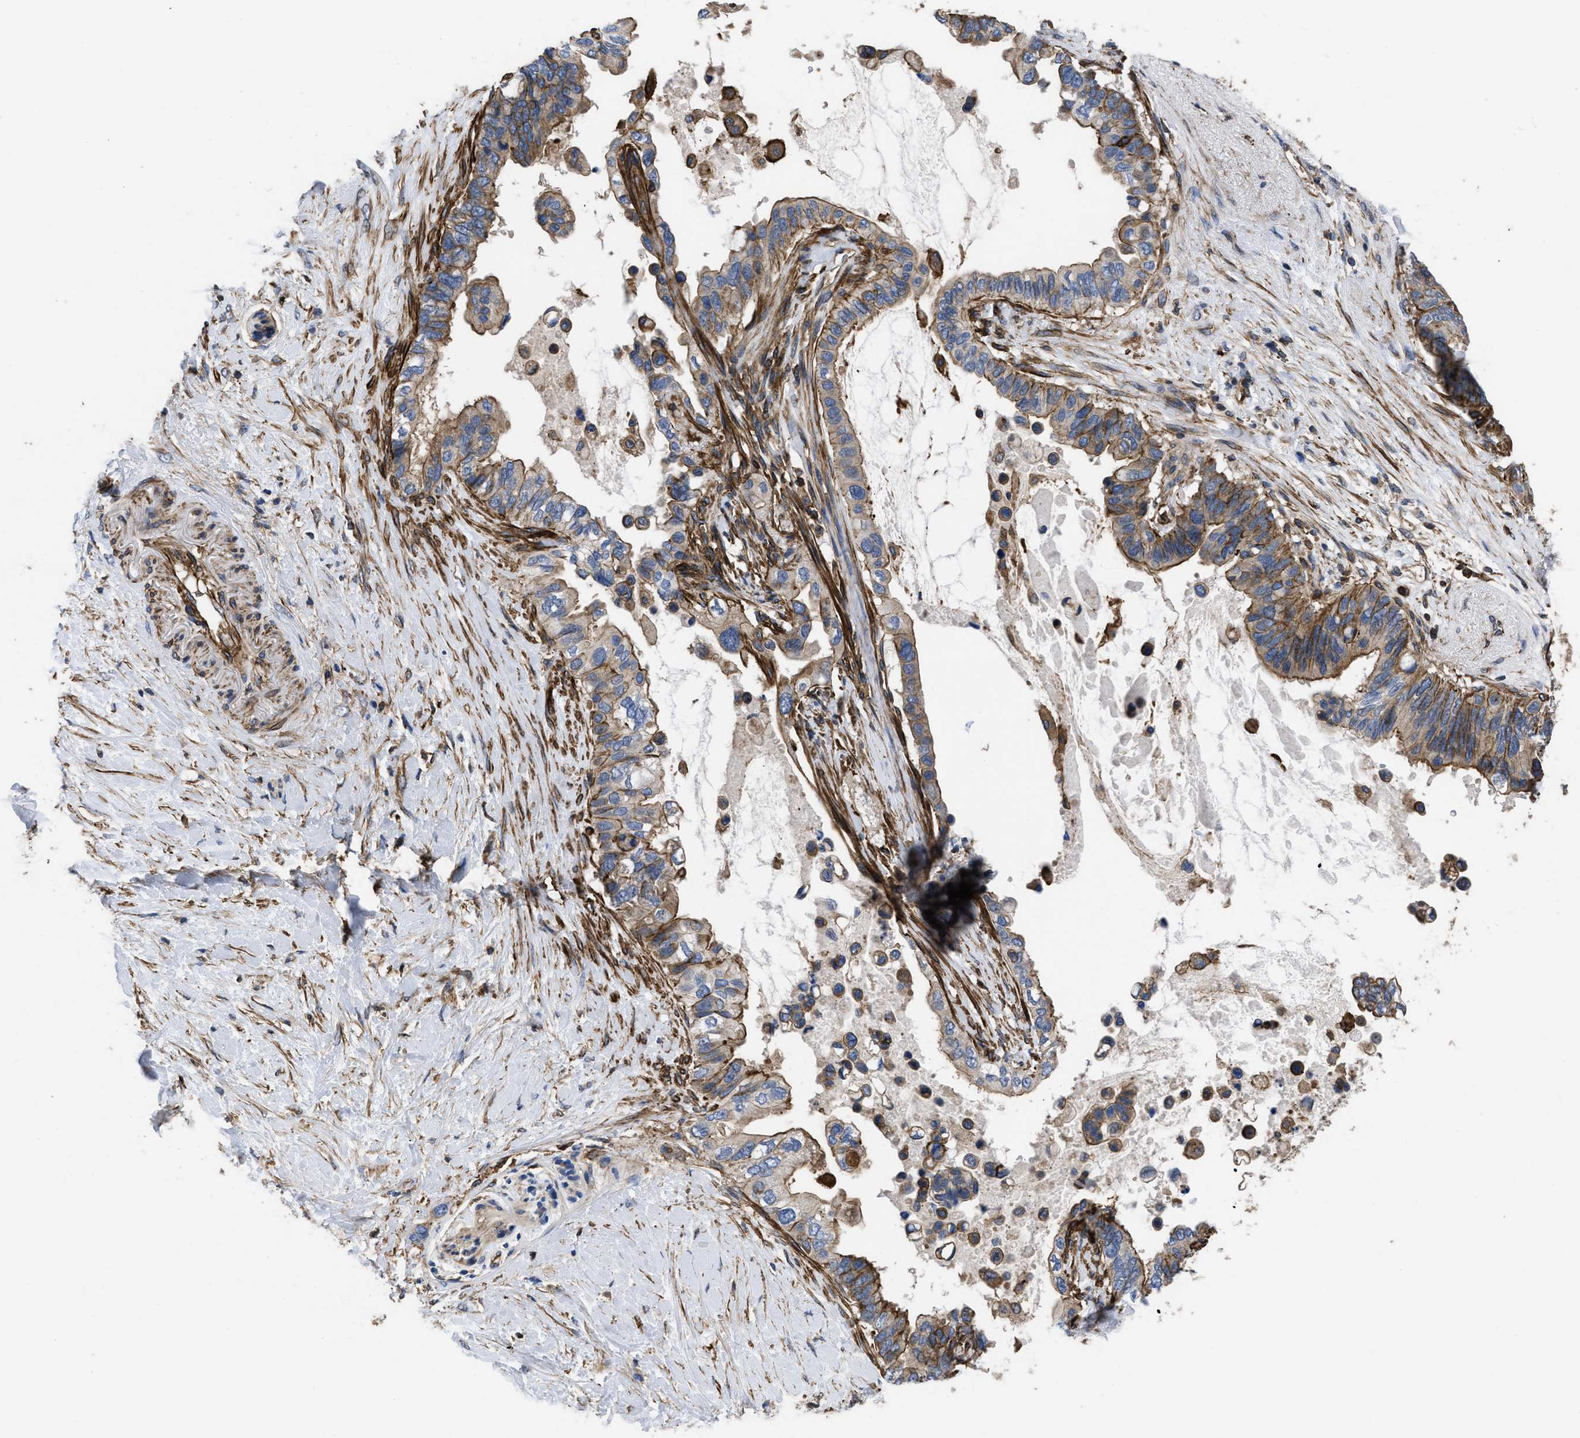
{"staining": {"intensity": "moderate", "quantity": ">75%", "location": "cytoplasmic/membranous"}, "tissue": "pancreatic cancer", "cell_type": "Tumor cells", "image_type": "cancer", "snomed": [{"axis": "morphology", "description": "Adenocarcinoma, NOS"}, {"axis": "topography", "description": "Pancreas"}], "caption": "High-power microscopy captured an immunohistochemistry image of pancreatic cancer (adenocarcinoma), revealing moderate cytoplasmic/membranous expression in approximately >75% of tumor cells.", "gene": "SCUBE2", "patient": {"sex": "female", "age": 56}}